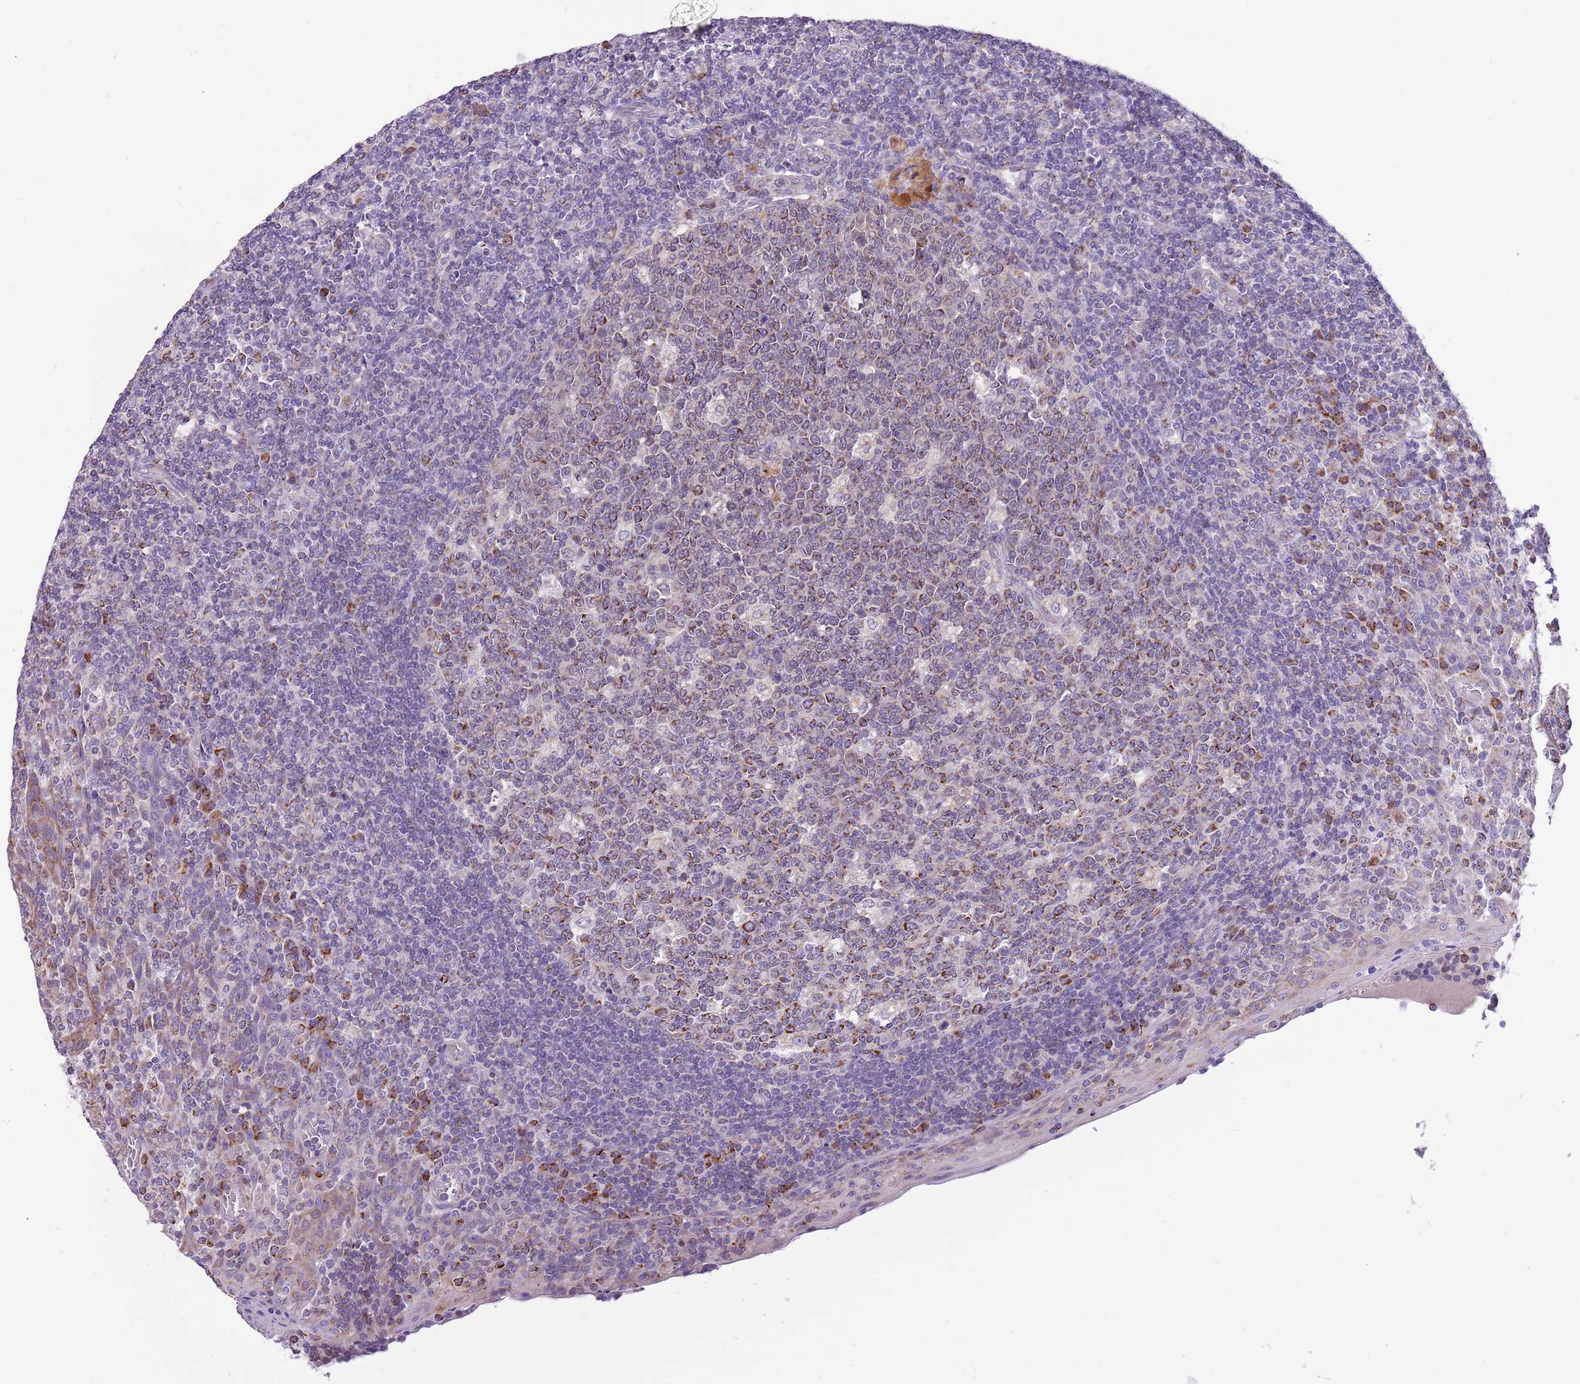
{"staining": {"intensity": "moderate", "quantity": "25%-75%", "location": "cytoplasmic/membranous"}, "tissue": "tonsil", "cell_type": "Germinal center cells", "image_type": "normal", "snomed": [{"axis": "morphology", "description": "Normal tissue, NOS"}, {"axis": "topography", "description": "Tonsil"}], "caption": "Immunohistochemical staining of unremarkable tonsil demonstrates medium levels of moderate cytoplasmic/membranous staining in approximately 25%-75% of germinal center cells.", "gene": "COX17", "patient": {"sex": "female", "age": 19}}